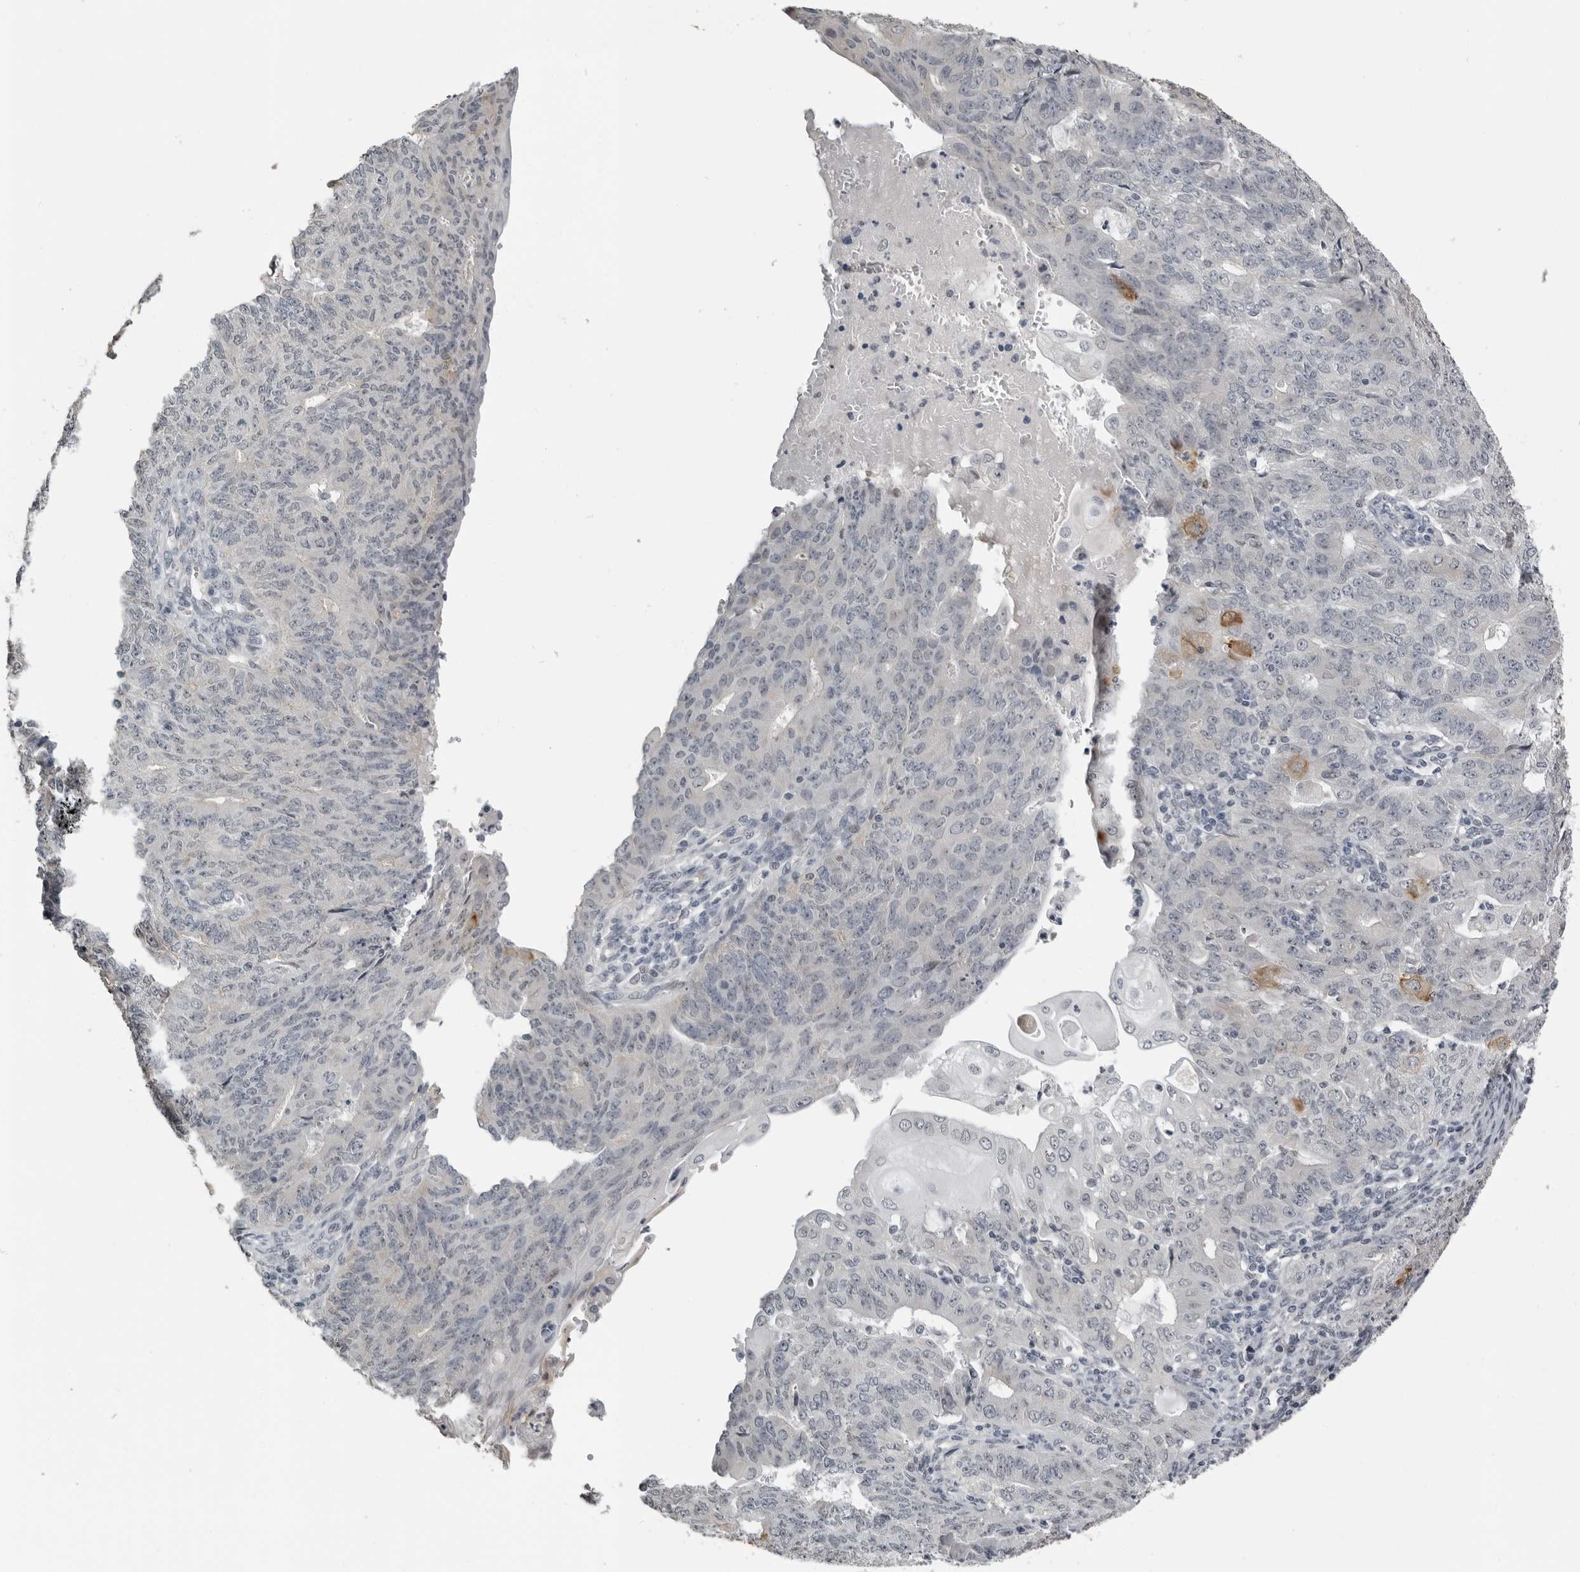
{"staining": {"intensity": "negative", "quantity": "none", "location": "none"}, "tissue": "endometrial cancer", "cell_type": "Tumor cells", "image_type": "cancer", "snomed": [{"axis": "morphology", "description": "Adenocarcinoma, NOS"}, {"axis": "topography", "description": "Endometrium"}], "caption": "This micrograph is of adenocarcinoma (endometrial) stained with immunohistochemistry to label a protein in brown with the nuclei are counter-stained blue. There is no expression in tumor cells.", "gene": "PRRX2", "patient": {"sex": "female", "age": 32}}